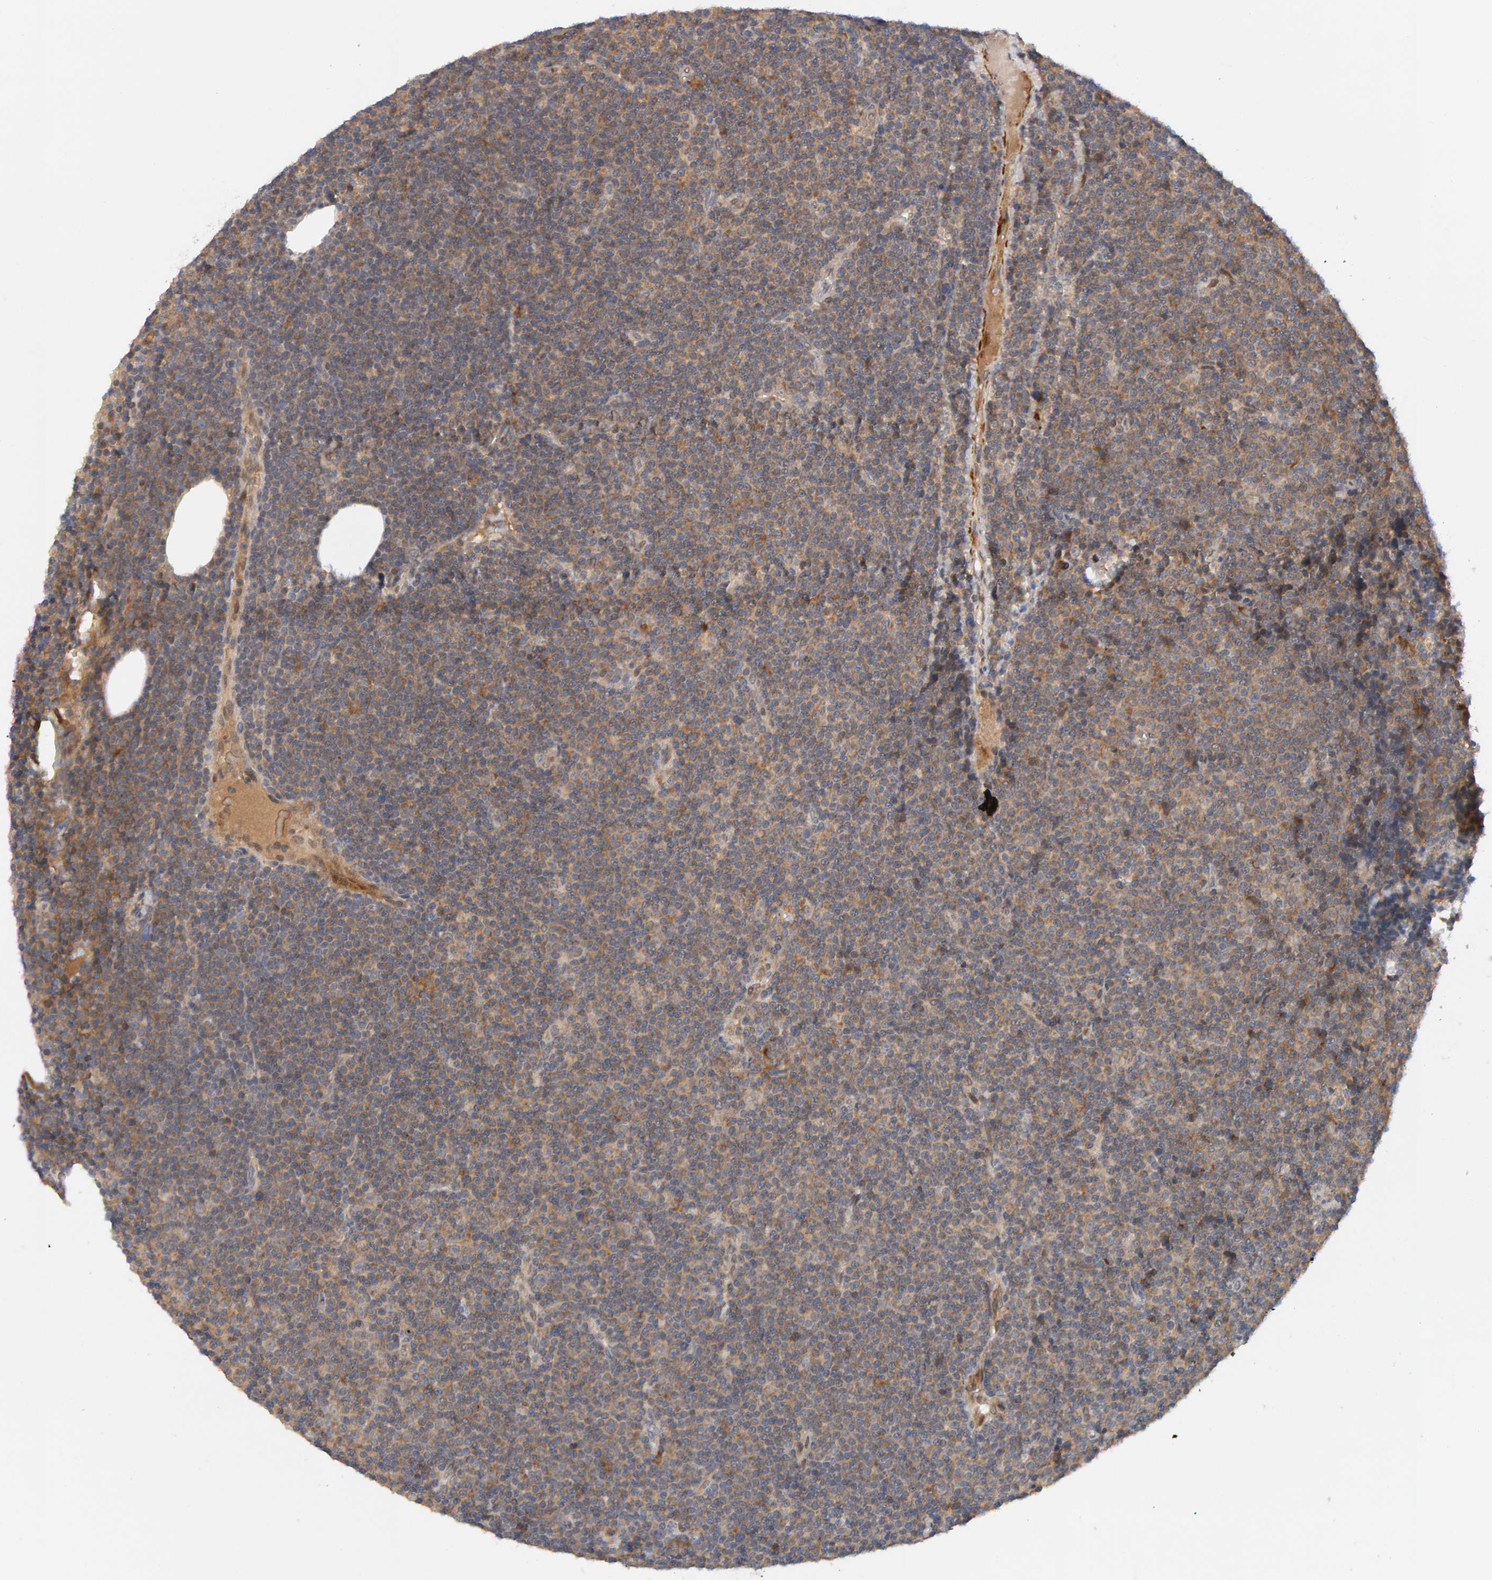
{"staining": {"intensity": "moderate", "quantity": "25%-75%", "location": "cytoplasmic/membranous"}, "tissue": "lymphoma", "cell_type": "Tumor cells", "image_type": "cancer", "snomed": [{"axis": "morphology", "description": "Malignant lymphoma, non-Hodgkin's type, Low grade"}, {"axis": "topography", "description": "Lymph node"}], "caption": "Lymphoma was stained to show a protein in brown. There is medium levels of moderate cytoplasmic/membranous staining in about 25%-75% of tumor cells.", "gene": "NUDCD1", "patient": {"sex": "female", "age": 67}}